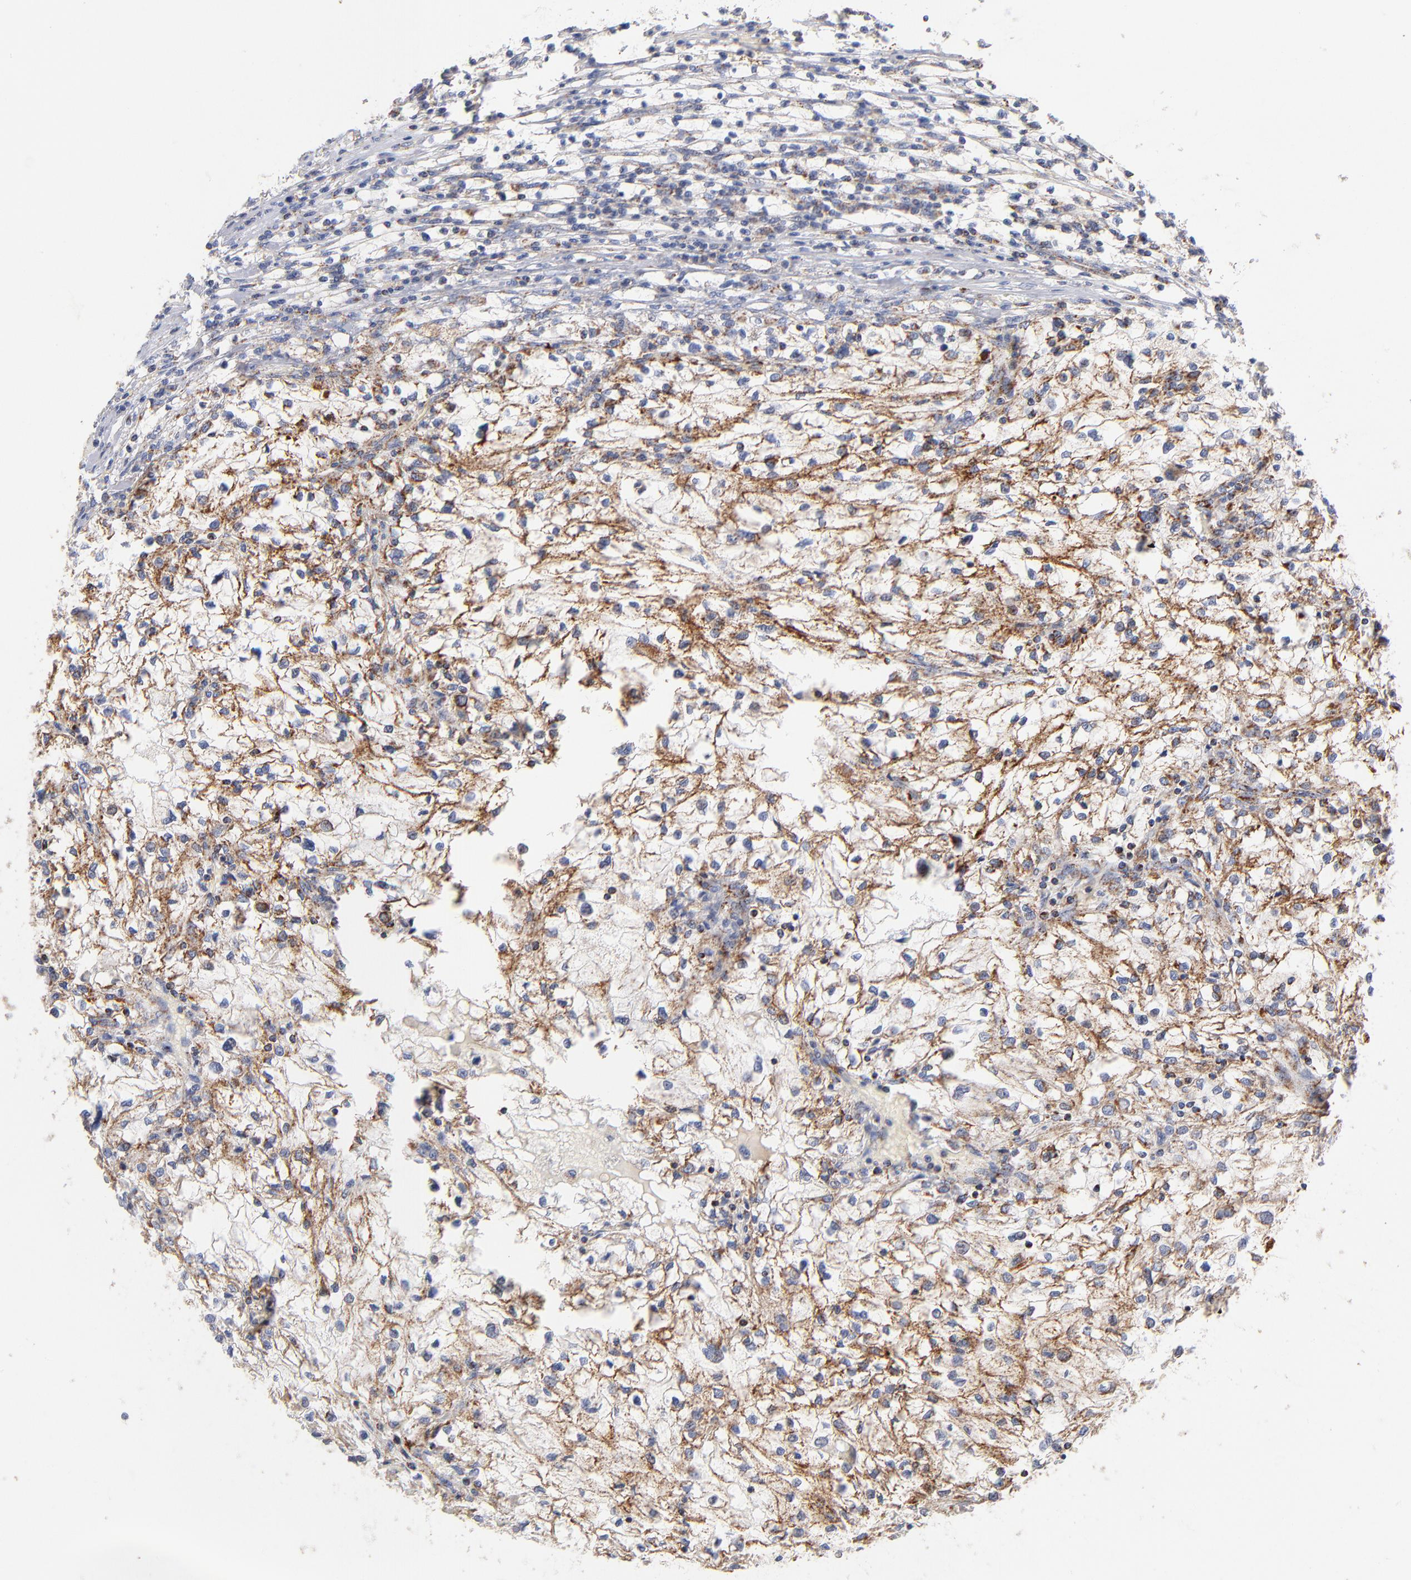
{"staining": {"intensity": "moderate", "quantity": "25%-75%", "location": "cytoplasmic/membranous"}, "tissue": "renal cancer", "cell_type": "Tumor cells", "image_type": "cancer", "snomed": [{"axis": "morphology", "description": "Adenocarcinoma, NOS"}, {"axis": "topography", "description": "Kidney"}], "caption": "Human renal cancer stained with a protein marker exhibits moderate staining in tumor cells.", "gene": "DLAT", "patient": {"sex": "female", "age": 83}}